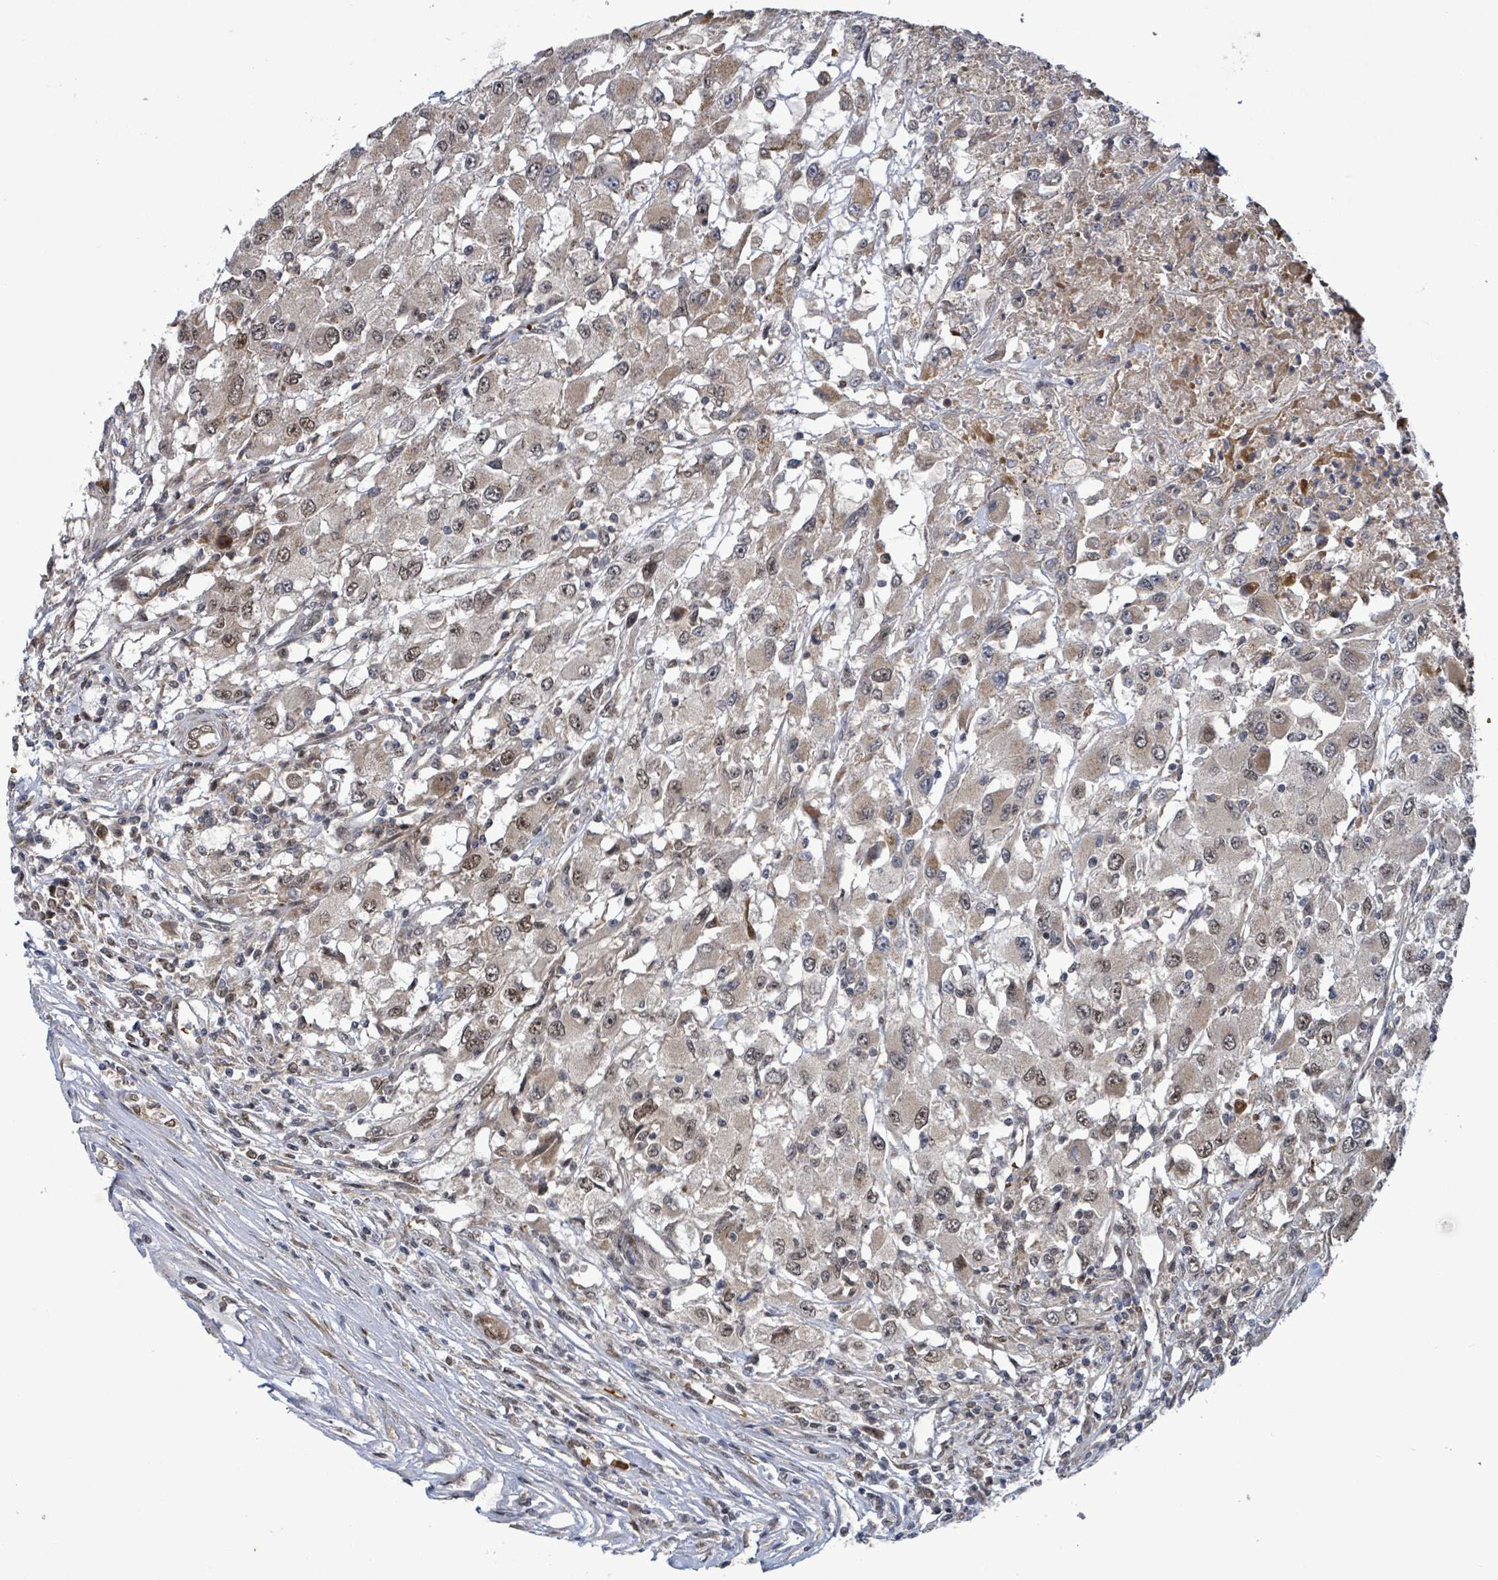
{"staining": {"intensity": "weak", "quantity": "<25%", "location": "nuclear"}, "tissue": "renal cancer", "cell_type": "Tumor cells", "image_type": "cancer", "snomed": [{"axis": "morphology", "description": "Adenocarcinoma, NOS"}, {"axis": "topography", "description": "Kidney"}], "caption": "This image is of adenocarcinoma (renal) stained with immunohistochemistry to label a protein in brown with the nuclei are counter-stained blue. There is no expression in tumor cells.", "gene": "PATZ1", "patient": {"sex": "female", "age": 67}}